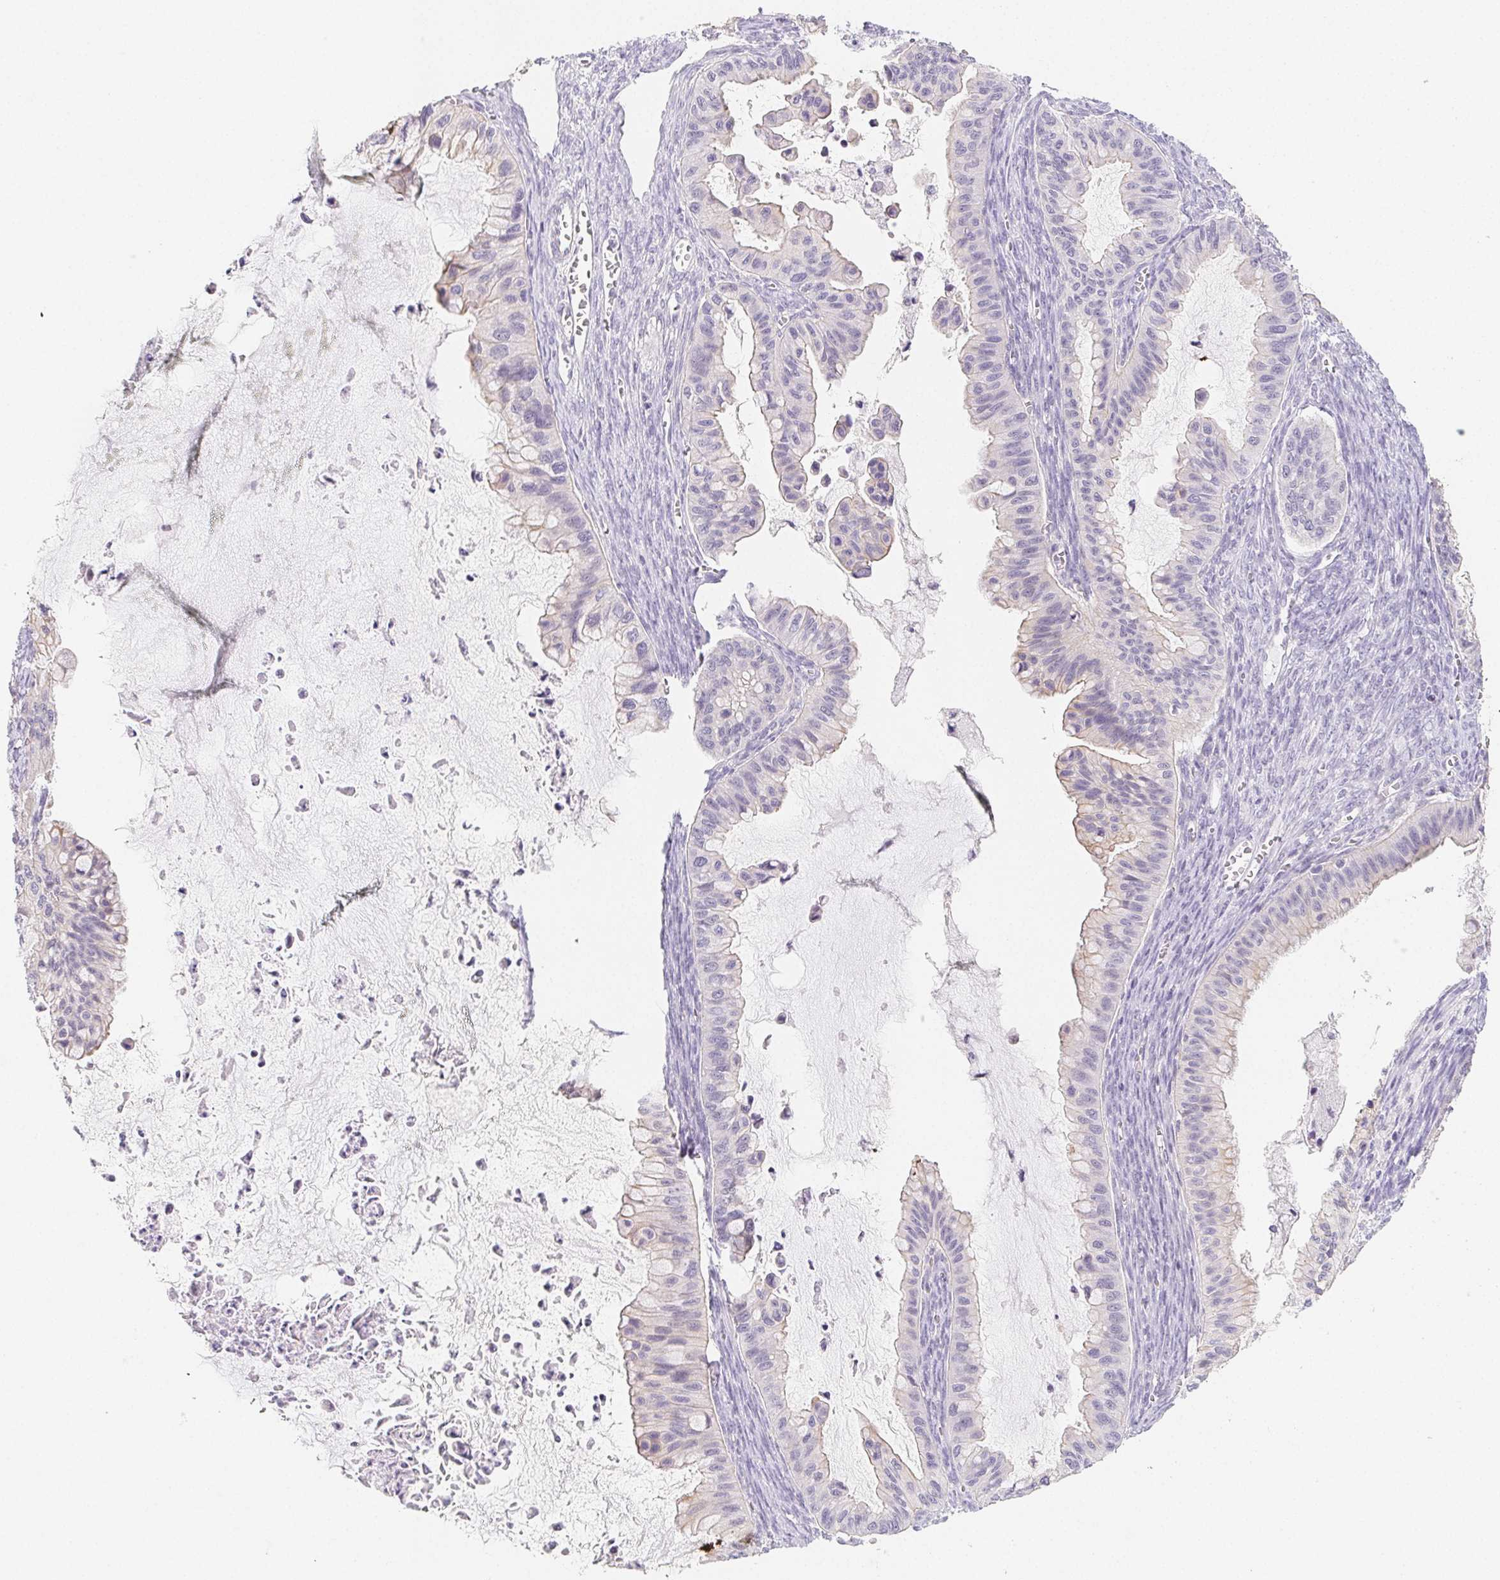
{"staining": {"intensity": "negative", "quantity": "none", "location": "none"}, "tissue": "ovarian cancer", "cell_type": "Tumor cells", "image_type": "cancer", "snomed": [{"axis": "morphology", "description": "Cystadenocarcinoma, mucinous, NOS"}, {"axis": "topography", "description": "Ovary"}], "caption": "The photomicrograph demonstrates no staining of tumor cells in ovarian cancer. (DAB (3,3'-diaminobenzidine) immunohistochemistry, high magnification).", "gene": "ZBBX", "patient": {"sex": "female", "age": 72}}